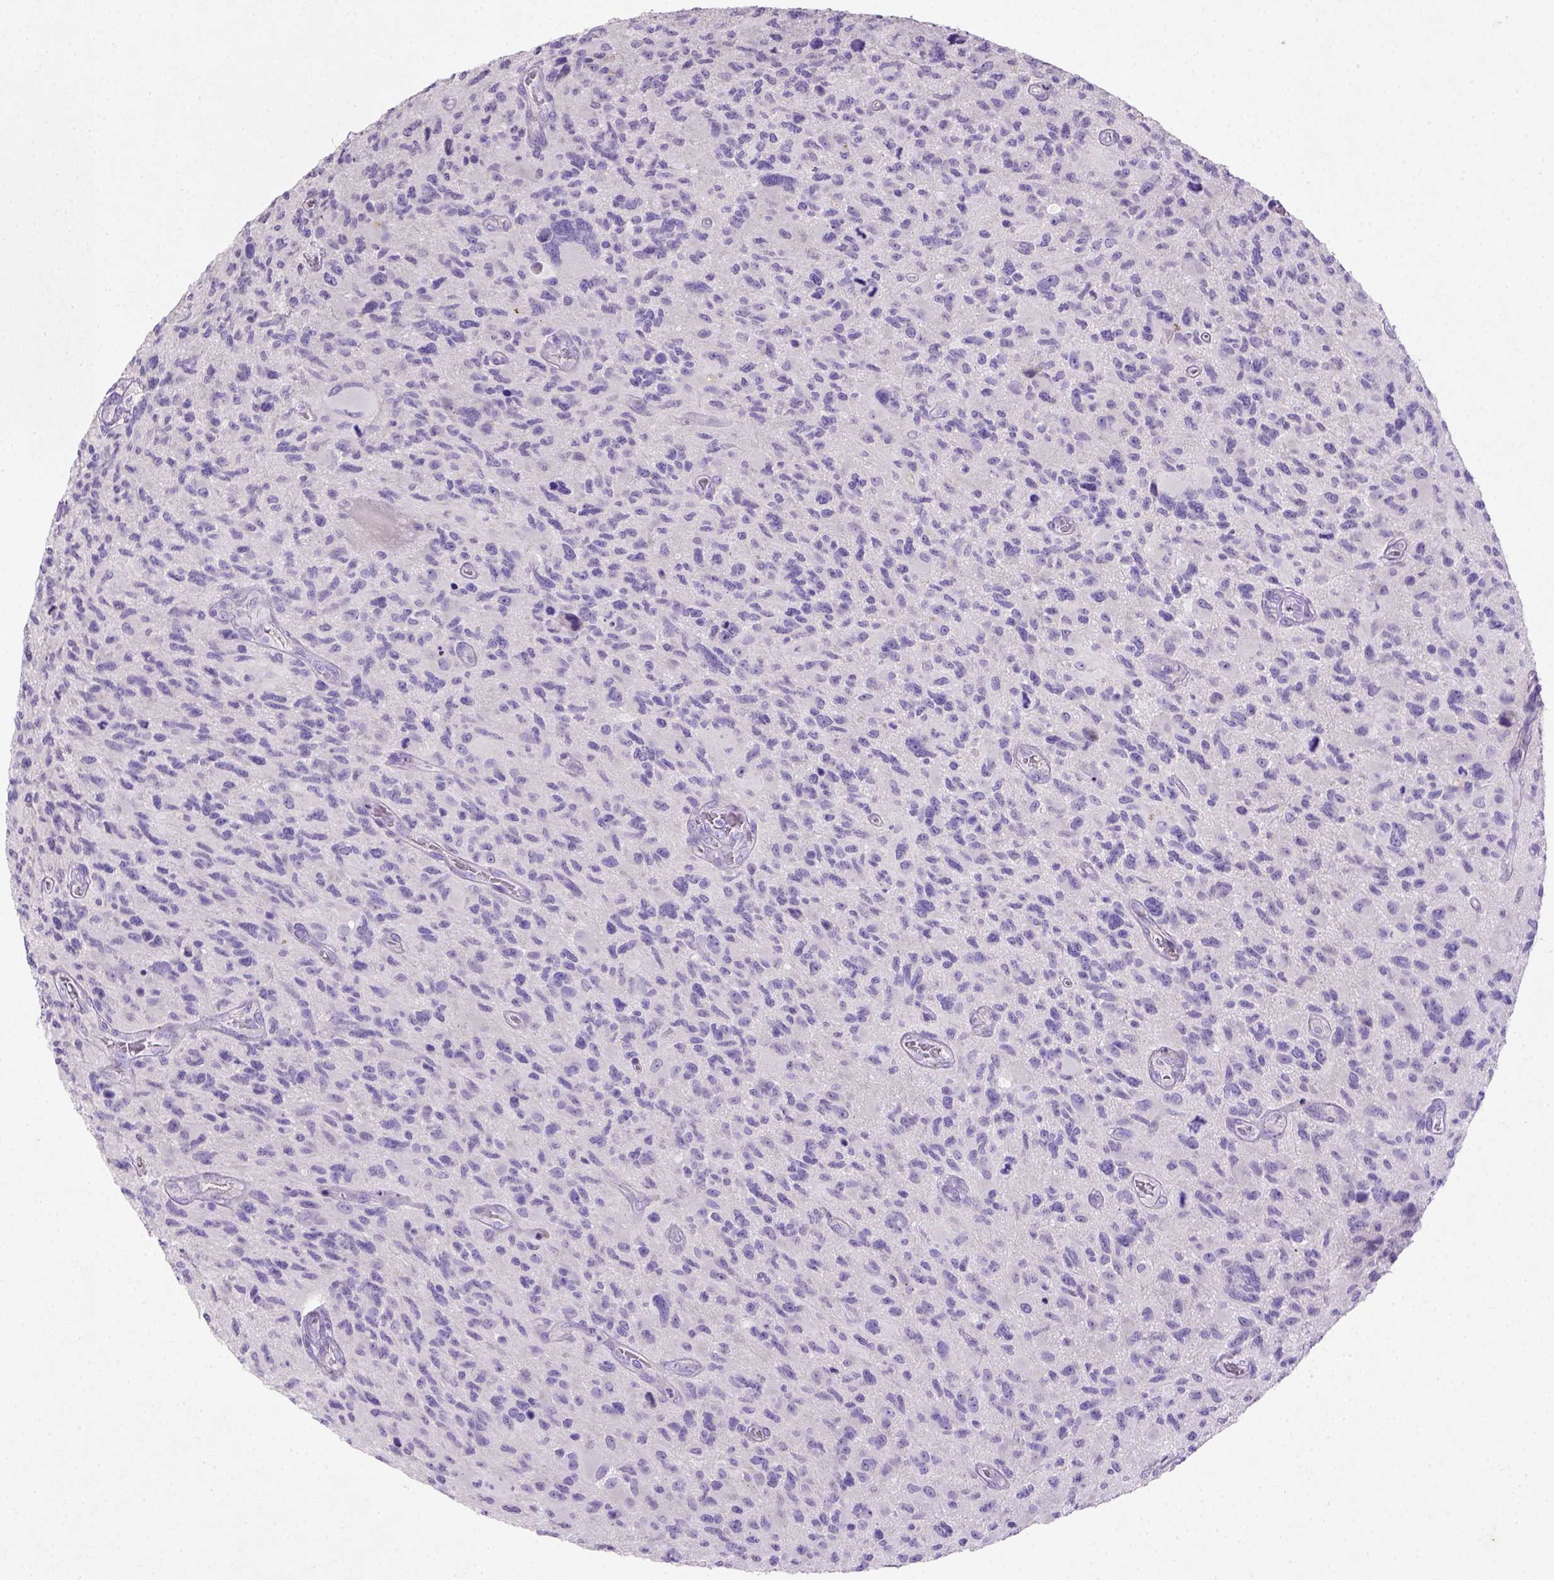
{"staining": {"intensity": "negative", "quantity": "none", "location": "none"}, "tissue": "glioma", "cell_type": "Tumor cells", "image_type": "cancer", "snomed": [{"axis": "morphology", "description": "Glioma, malignant, NOS"}, {"axis": "morphology", "description": "Glioma, malignant, High grade"}, {"axis": "topography", "description": "Brain"}], "caption": "The micrograph displays no significant expression in tumor cells of malignant glioma.", "gene": "NUDT2", "patient": {"sex": "female", "age": 71}}